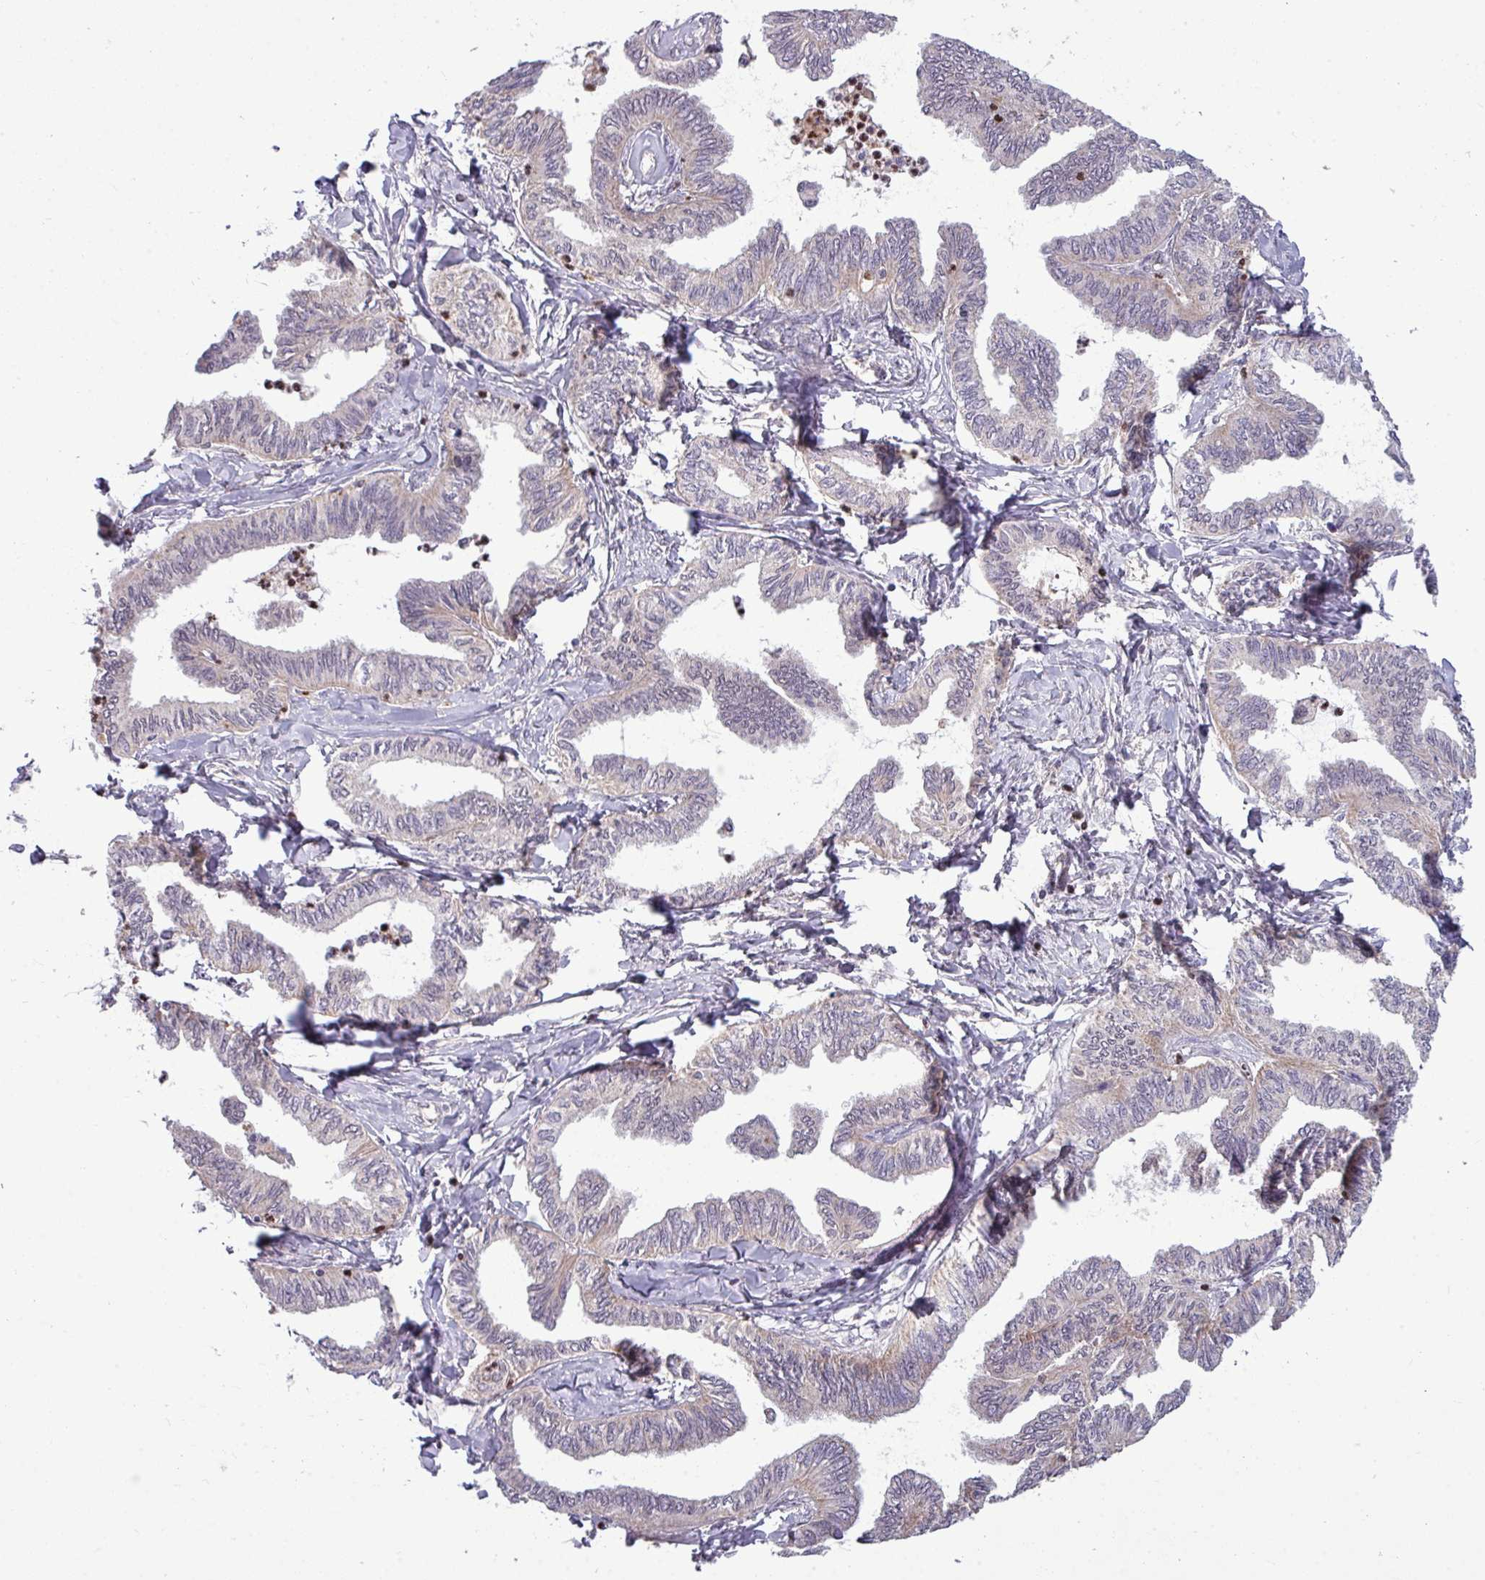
{"staining": {"intensity": "negative", "quantity": "none", "location": "none"}, "tissue": "ovarian cancer", "cell_type": "Tumor cells", "image_type": "cancer", "snomed": [{"axis": "morphology", "description": "Carcinoma, endometroid"}, {"axis": "topography", "description": "Ovary"}], "caption": "Image shows no protein expression in tumor cells of endometroid carcinoma (ovarian) tissue.", "gene": "PAPLN", "patient": {"sex": "female", "age": 70}}